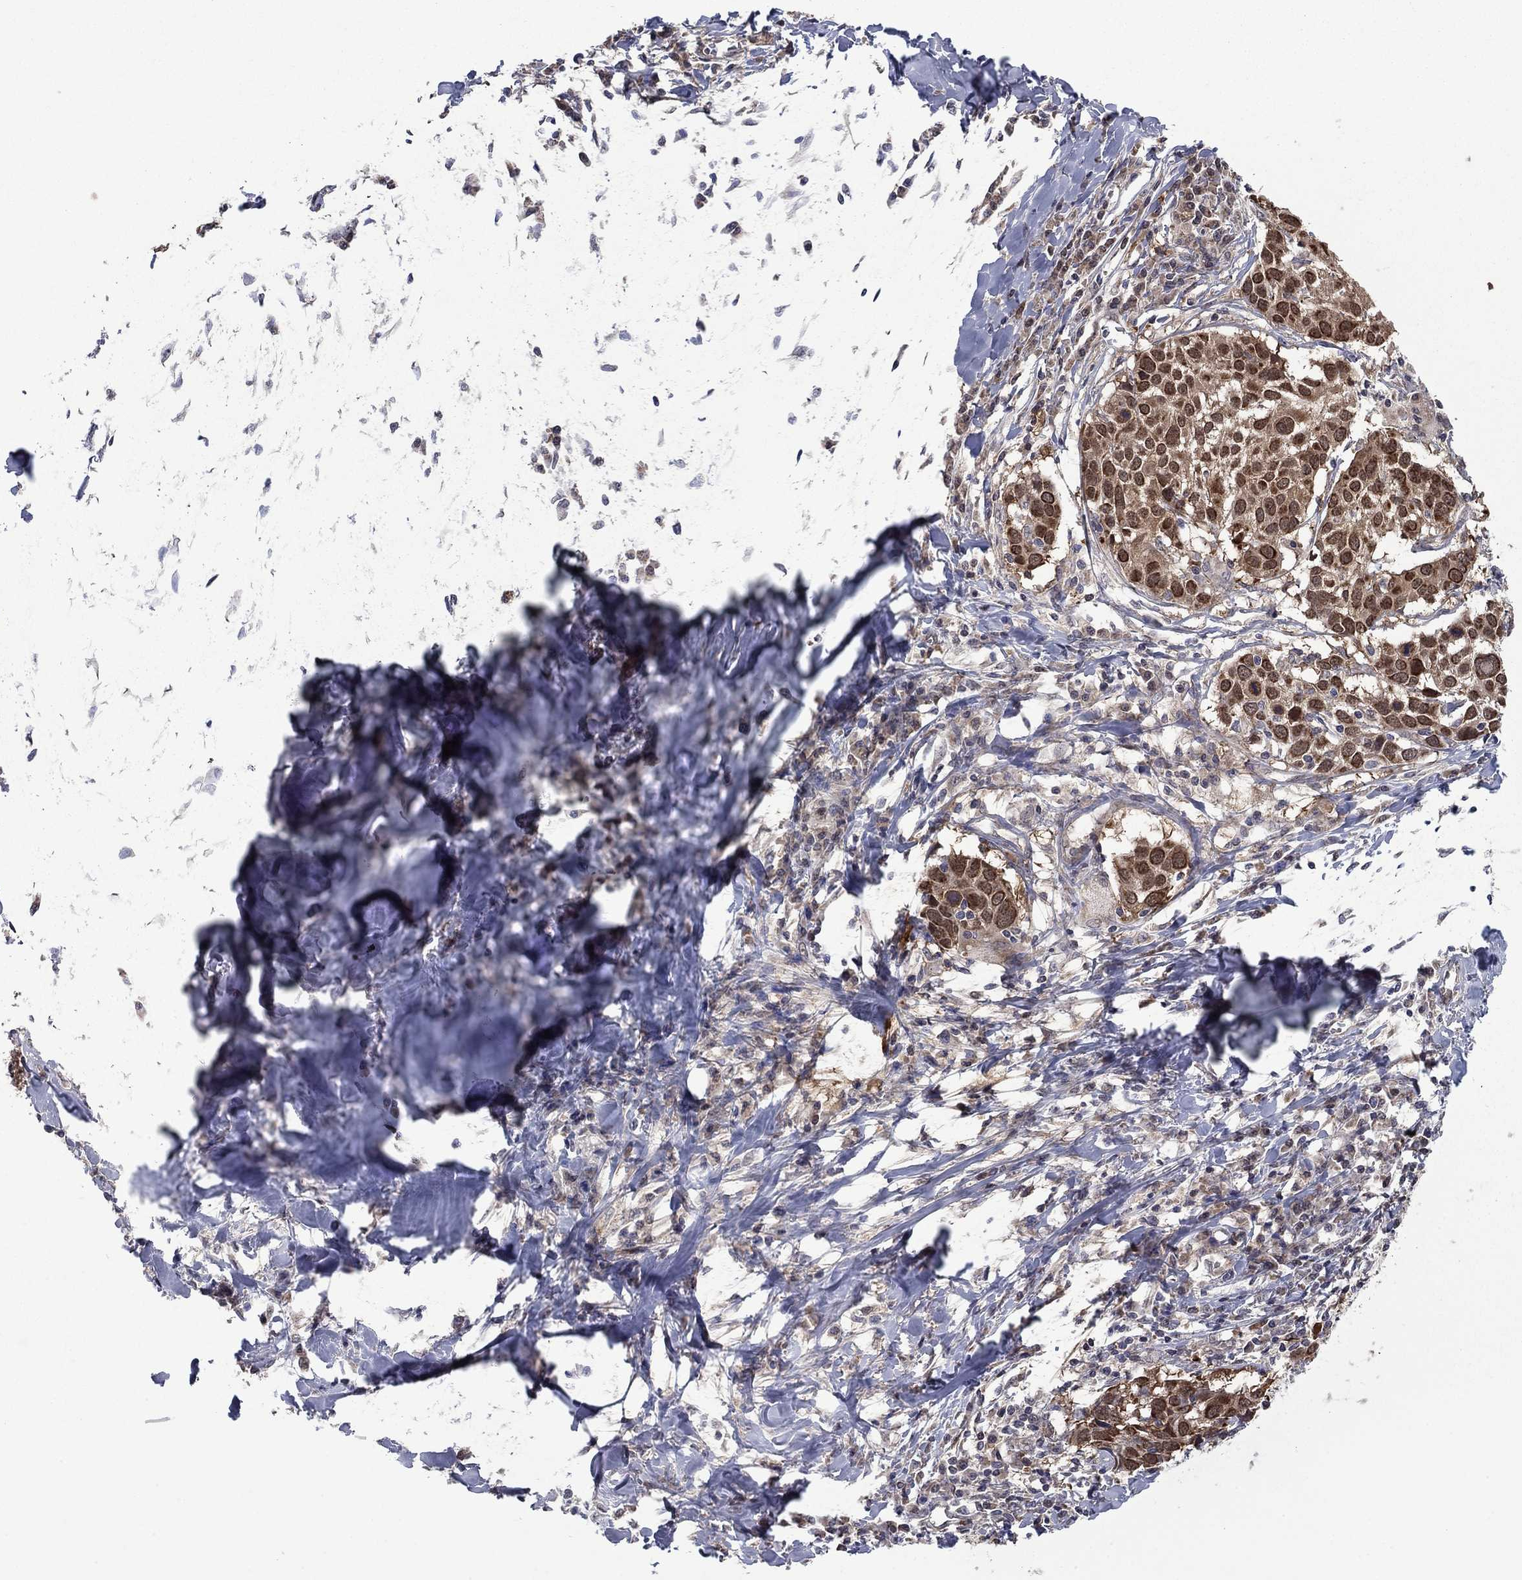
{"staining": {"intensity": "moderate", "quantity": ">75%", "location": "cytoplasmic/membranous,nuclear"}, "tissue": "lung cancer", "cell_type": "Tumor cells", "image_type": "cancer", "snomed": [{"axis": "morphology", "description": "Squamous cell carcinoma, NOS"}, {"axis": "topography", "description": "Lung"}], "caption": "This histopathology image reveals lung cancer stained with immunohistochemistry (IHC) to label a protein in brown. The cytoplasmic/membranous and nuclear of tumor cells show moderate positivity for the protein. Nuclei are counter-stained blue.", "gene": "GRHPR", "patient": {"sex": "male", "age": 57}}